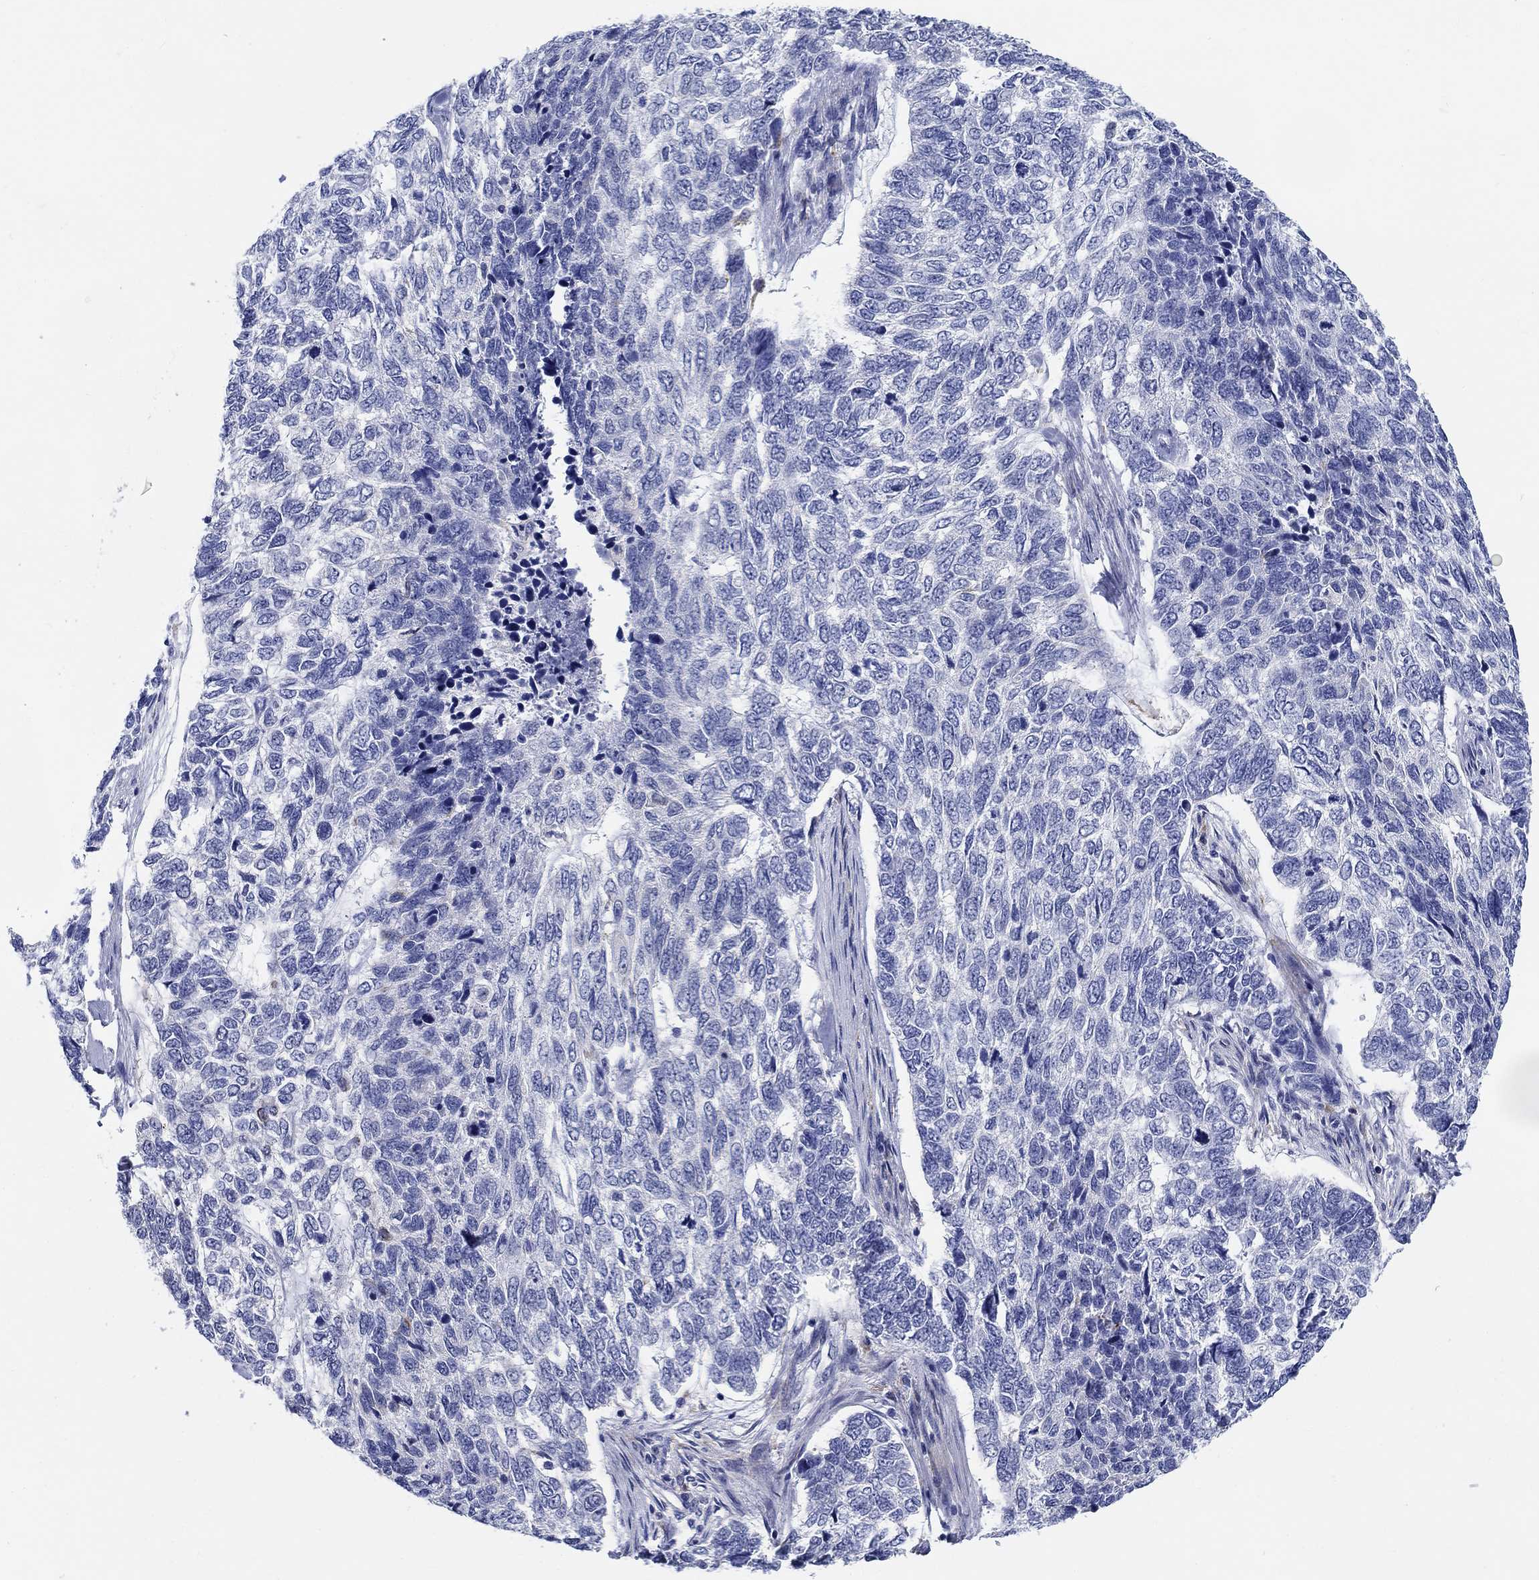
{"staining": {"intensity": "negative", "quantity": "none", "location": "none"}, "tissue": "skin cancer", "cell_type": "Tumor cells", "image_type": "cancer", "snomed": [{"axis": "morphology", "description": "Basal cell carcinoma"}, {"axis": "topography", "description": "Skin"}], "caption": "Skin cancer (basal cell carcinoma) stained for a protein using immunohistochemistry demonstrates no positivity tumor cells.", "gene": "RAP1GAP", "patient": {"sex": "female", "age": 65}}